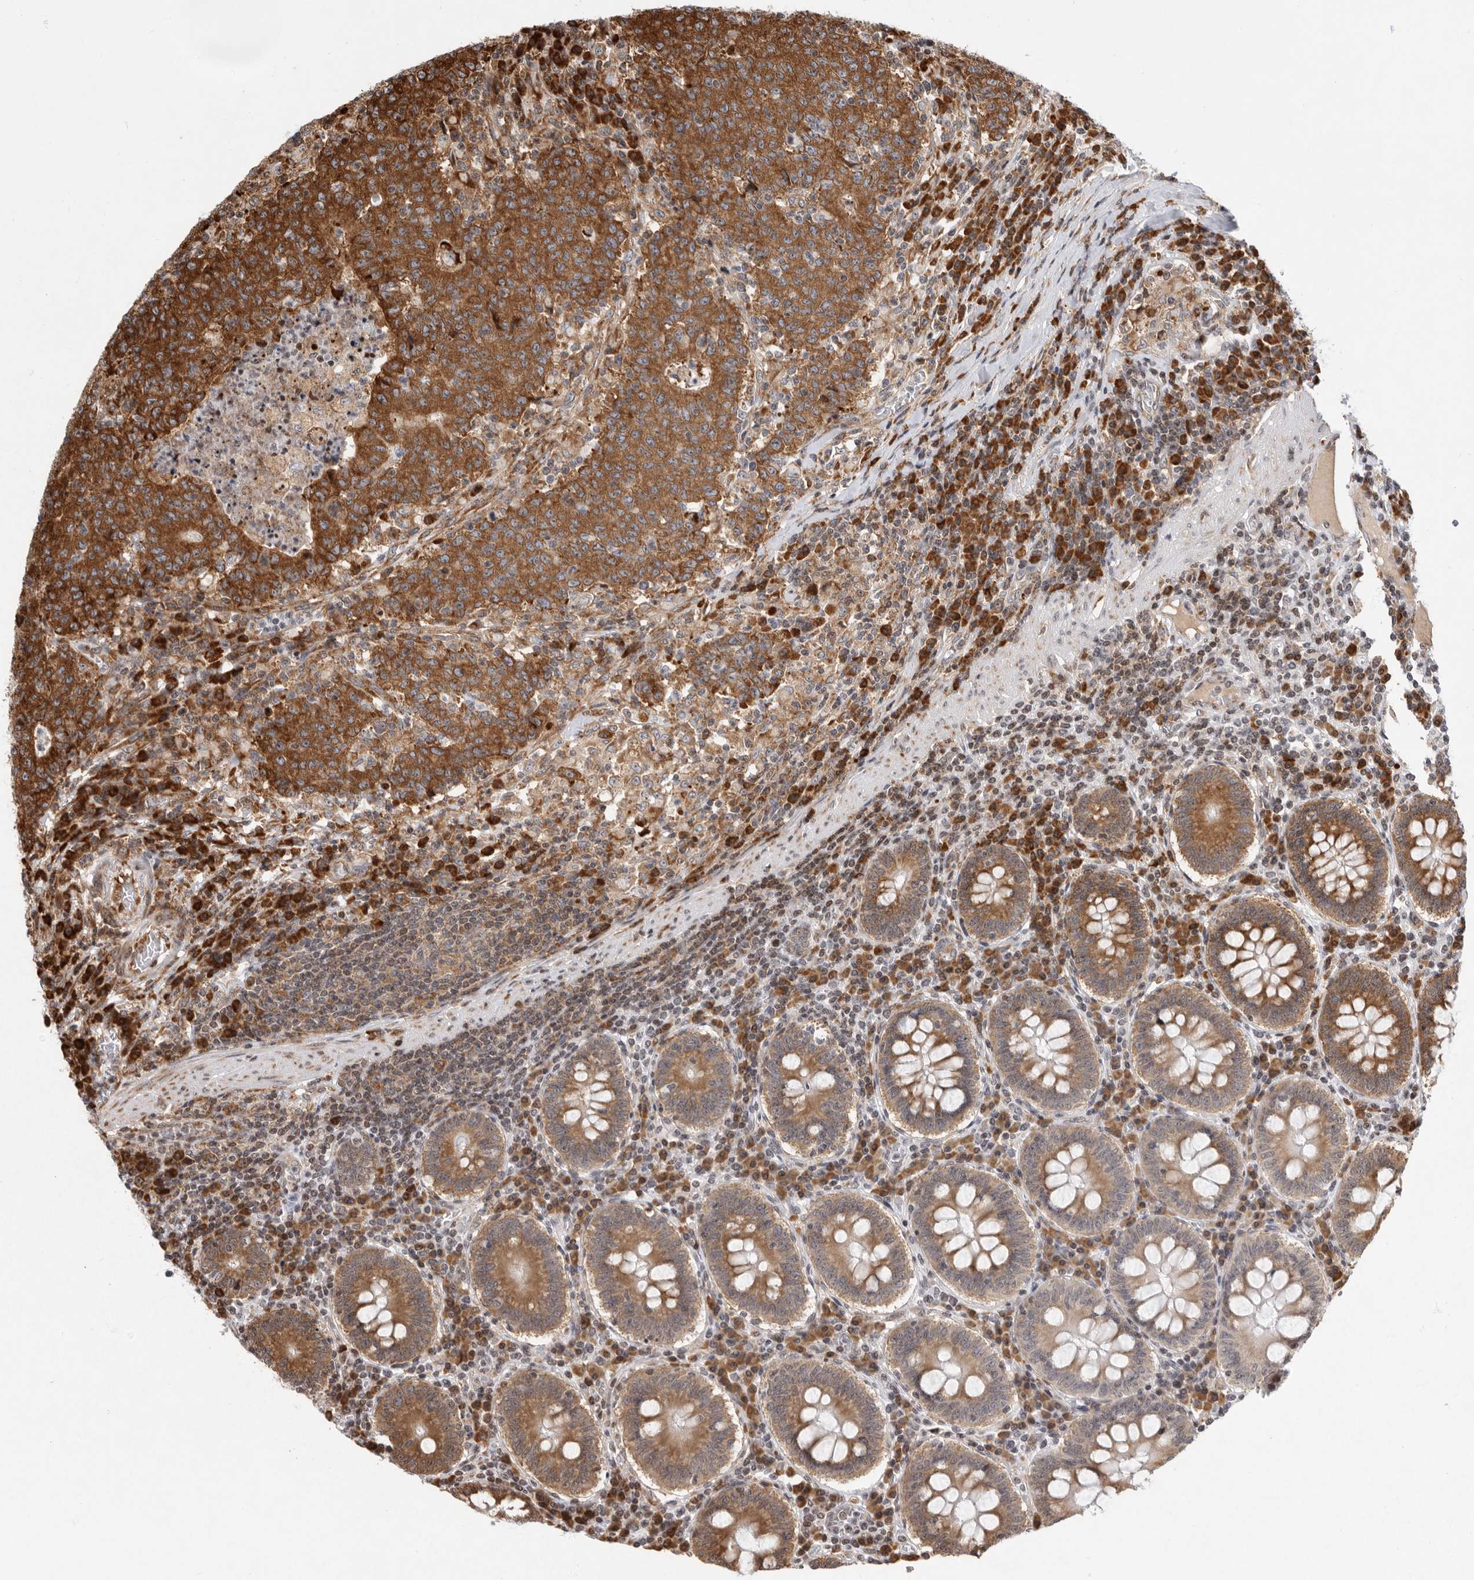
{"staining": {"intensity": "strong", "quantity": ">75%", "location": "cytoplasmic/membranous"}, "tissue": "colorectal cancer", "cell_type": "Tumor cells", "image_type": "cancer", "snomed": [{"axis": "morphology", "description": "Adenocarcinoma, NOS"}, {"axis": "topography", "description": "Colon"}], "caption": "Adenocarcinoma (colorectal) stained for a protein (brown) shows strong cytoplasmic/membranous positive expression in about >75% of tumor cells.", "gene": "FZD3", "patient": {"sex": "female", "age": 75}}